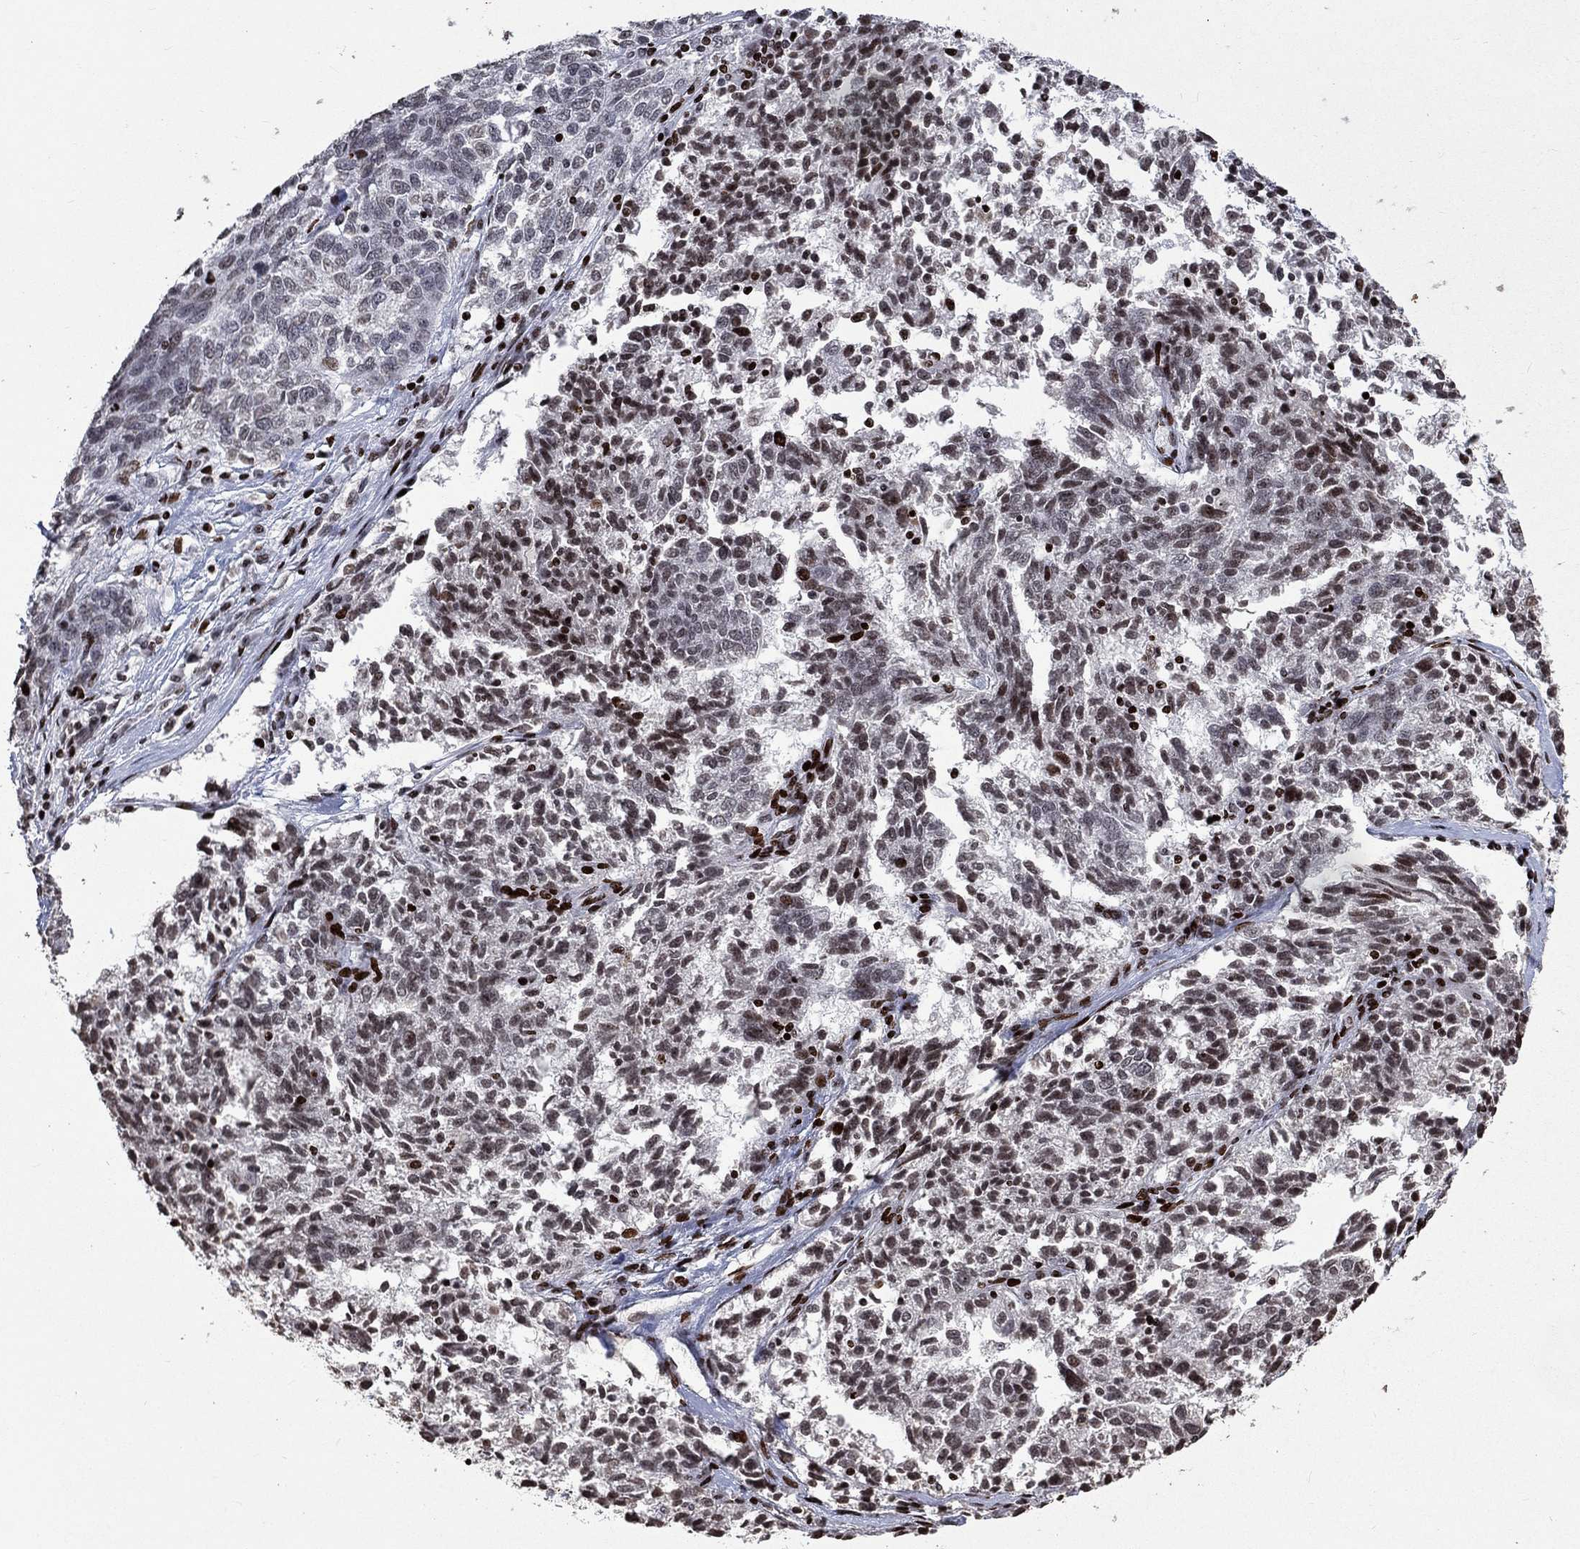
{"staining": {"intensity": "strong", "quantity": "<25%", "location": "nuclear"}, "tissue": "ovarian cancer", "cell_type": "Tumor cells", "image_type": "cancer", "snomed": [{"axis": "morphology", "description": "Cystadenocarcinoma, serous, NOS"}, {"axis": "topography", "description": "Ovary"}], "caption": "A brown stain highlights strong nuclear positivity of a protein in serous cystadenocarcinoma (ovarian) tumor cells.", "gene": "SRSF3", "patient": {"sex": "female", "age": 71}}